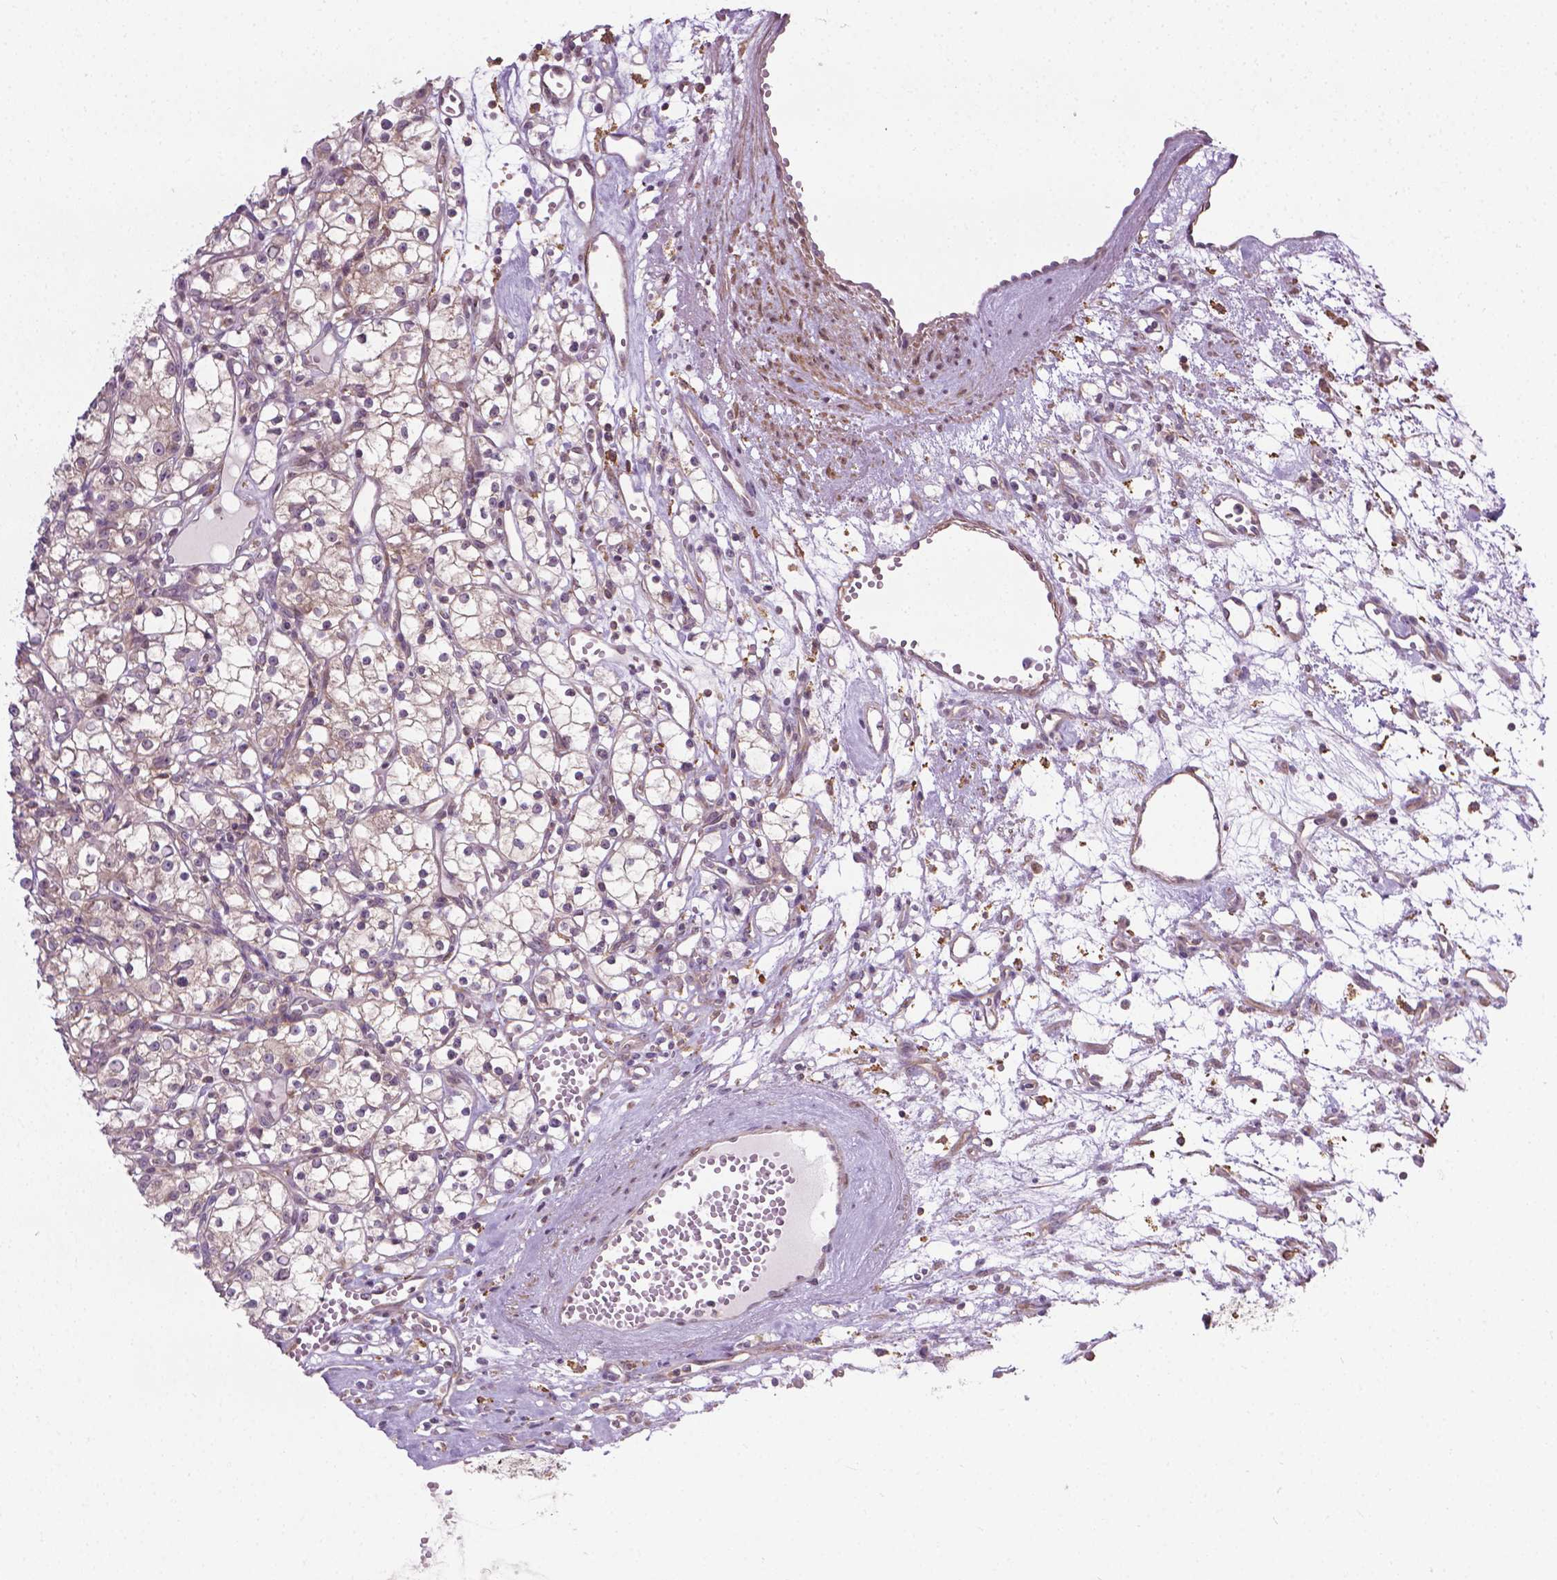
{"staining": {"intensity": "weak", "quantity": "<25%", "location": "cytoplasmic/membranous"}, "tissue": "renal cancer", "cell_type": "Tumor cells", "image_type": "cancer", "snomed": [{"axis": "morphology", "description": "Adenocarcinoma, NOS"}, {"axis": "topography", "description": "Kidney"}], "caption": "Immunohistochemistry histopathology image of neoplastic tissue: human renal adenocarcinoma stained with DAB (3,3'-diaminobenzidine) displays no significant protein expression in tumor cells.", "gene": "PRAG1", "patient": {"sex": "female", "age": 59}}